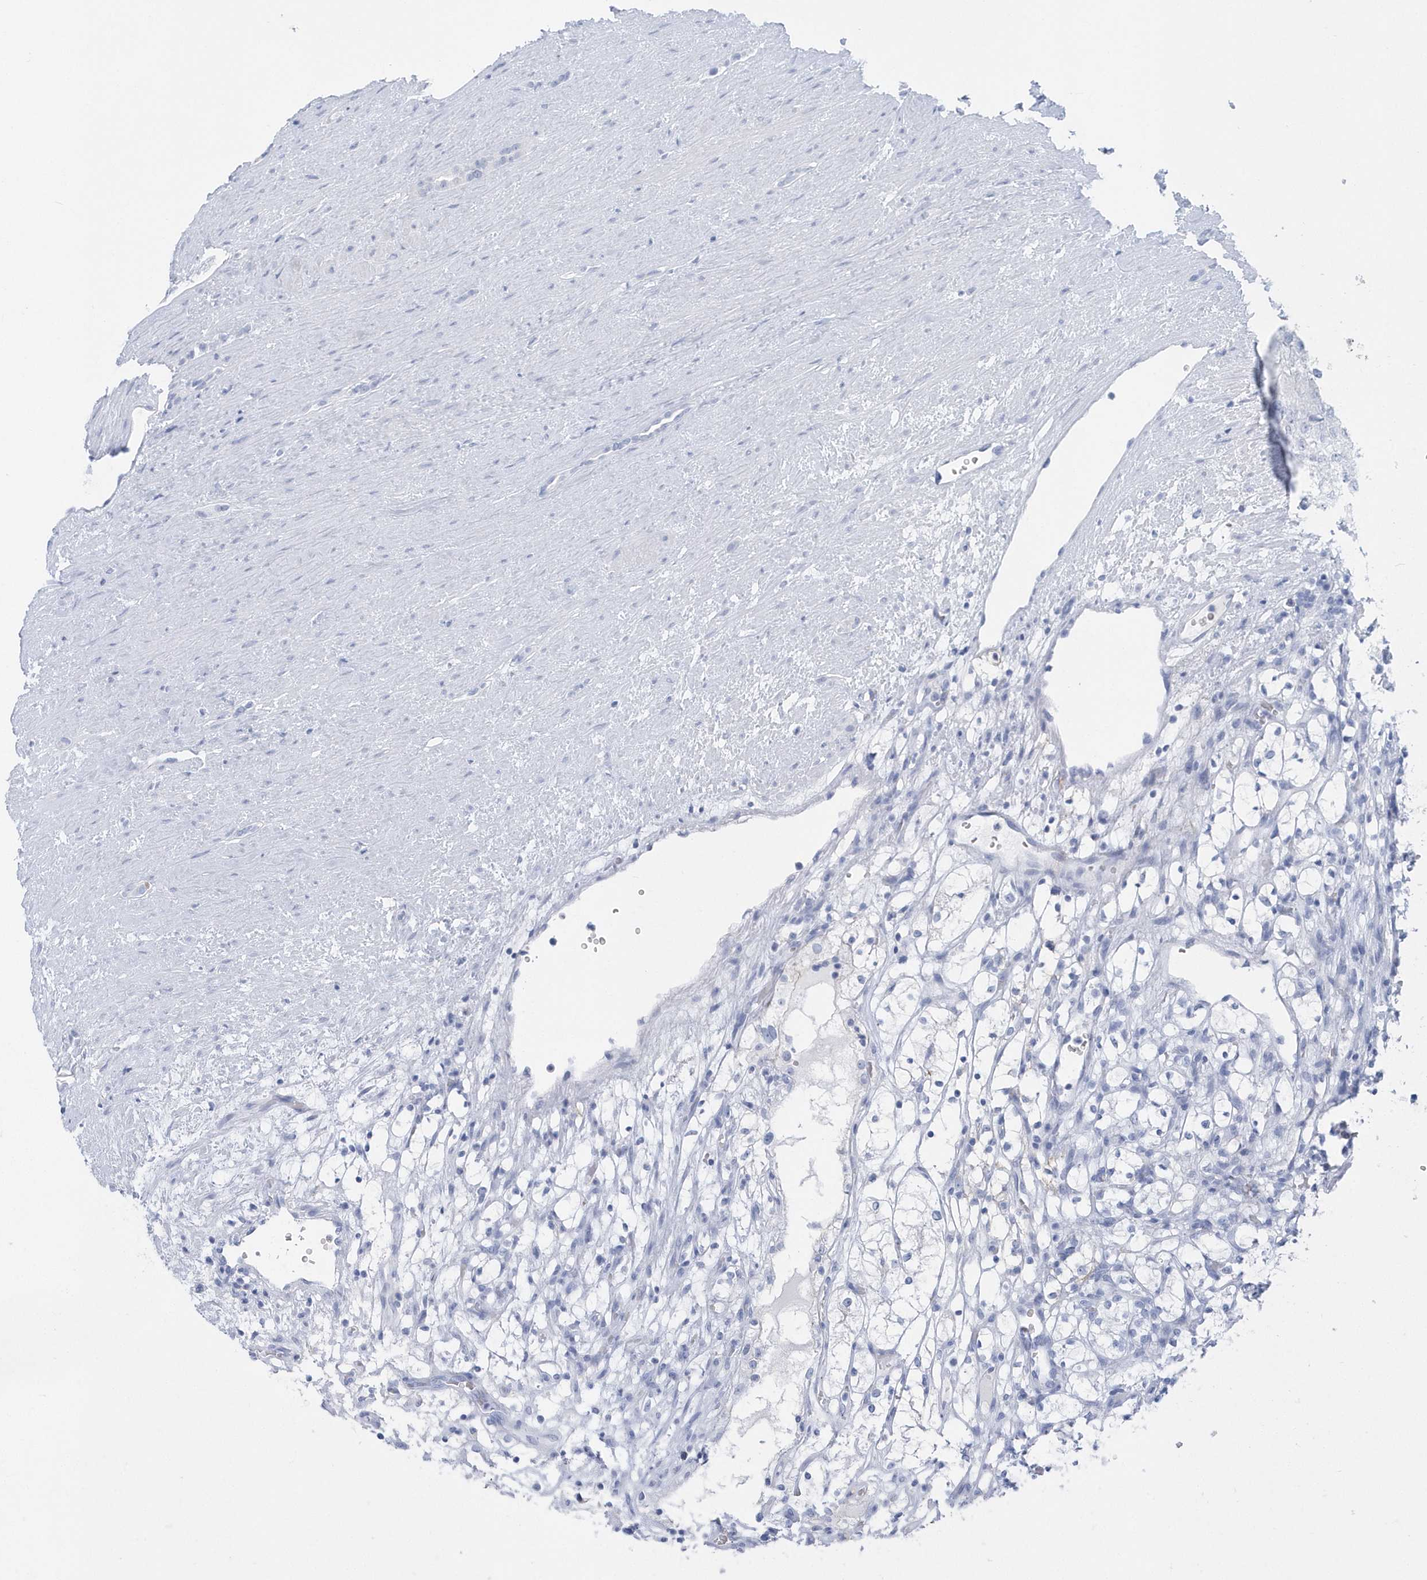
{"staining": {"intensity": "negative", "quantity": "none", "location": "none"}, "tissue": "renal cancer", "cell_type": "Tumor cells", "image_type": "cancer", "snomed": [{"axis": "morphology", "description": "Adenocarcinoma, NOS"}, {"axis": "topography", "description": "Kidney"}], "caption": "A high-resolution micrograph shows IHC staining of renal cancer (adenocarcinoma), which demonstrates no significant expression in tumor cells.", "gene": "PTPRO", "patient": {"sex": "female", "age": 69}}